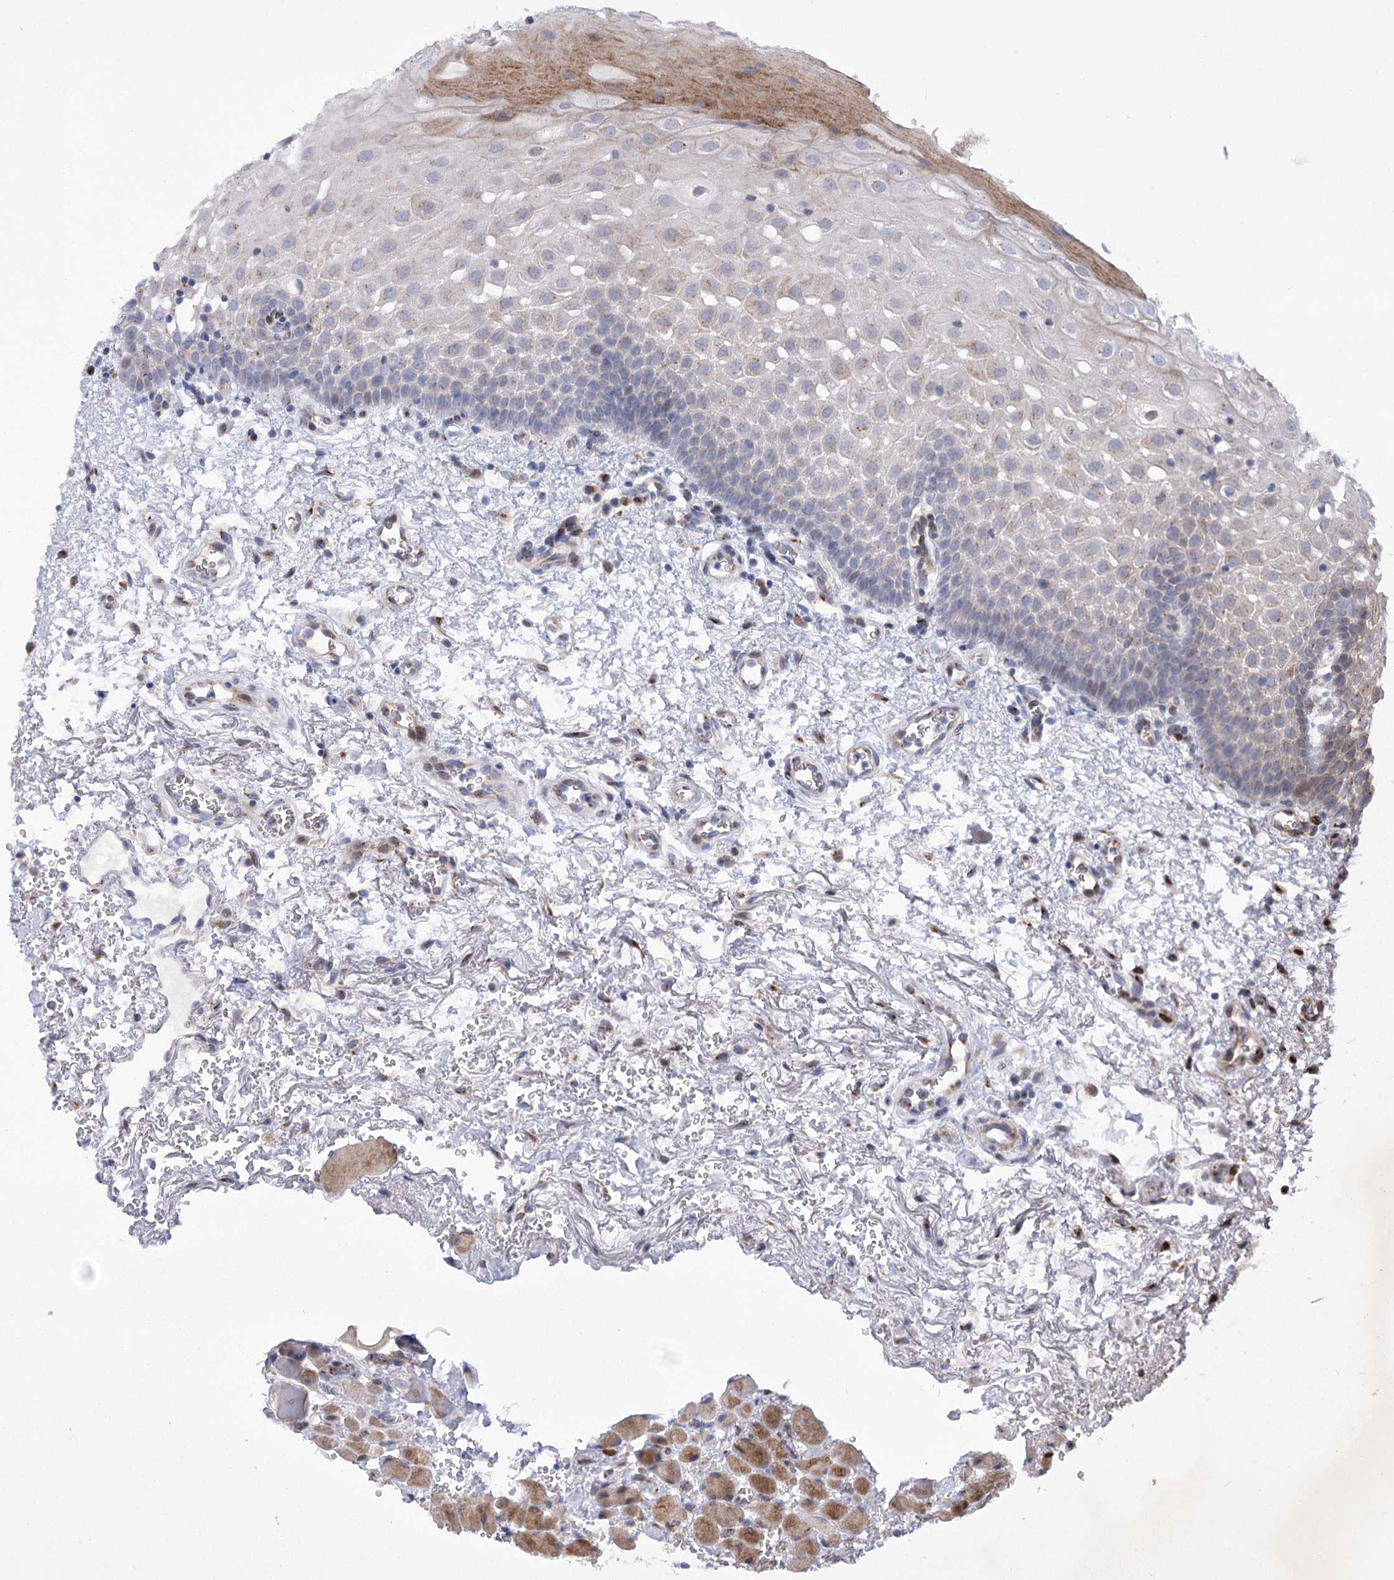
{"staining": {"intensity": "moderate", "quantity": "25%-75%", "location": "cytoplasmic/membranous,nuclear"}, "tissue": "oral mucosa", "cell_type": "Squamous epithelial cells", "image_type": "normal", "snomed": [{"axis": "morphology", "description": "Normal tissue, NOS"}, {"axis": "morphology", "description": "Squamous cell carcinoma, NOS"}, {"axis": "topography", "description": "Oral tissue"}, {"axis": "topography", "description": "Head-Neck"}], "caption": "IHC (DAB) staining of unremarkable human oral mucosa exhibits moderate cytoplasmic/membranous,nuclear protein expression in about 25%-75% of squamous epithelial cells.", "gene": "NME7", "patient": {"sex": "male", "age": 68}}